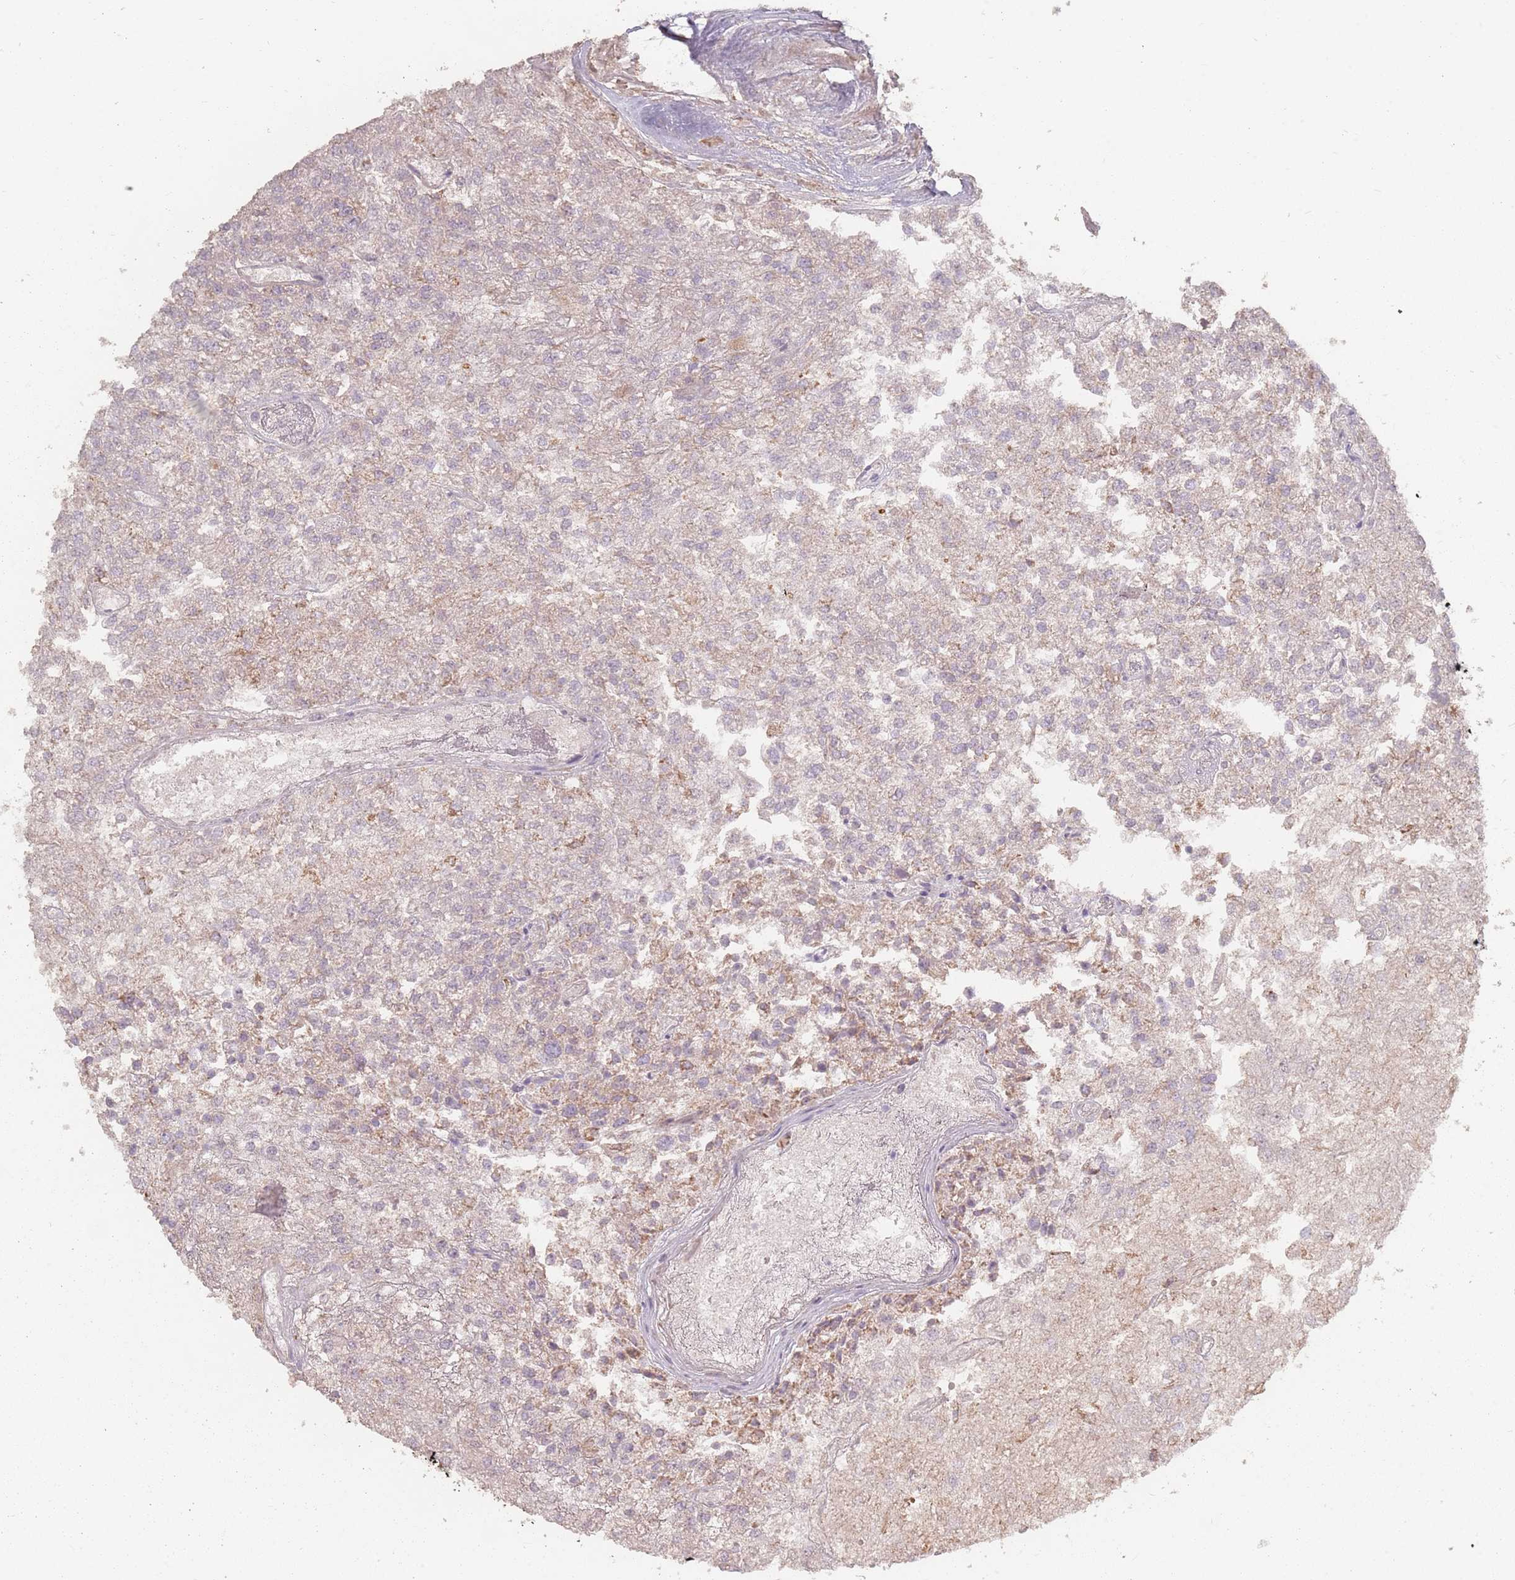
{"staining": {"intensity": "weak", "quantity": "<25%", "location": "cytoplasmic/membranous"}, "tissue": "renal cancer", "cell_type": "Tumor cells", "image_type": "cancer", "snomed": [{"axis": "morphology", "description": "Adenocarcinoma, NOS"}, {"axis": "topography", "description": "Kidney"}], "caption": "This is a histopathology image of immunohistochemistry staining of renal cancer, which shows no staining in tumor cells.", "gene": "VPS52", "patient": {"sex": "female", "age": 54}}